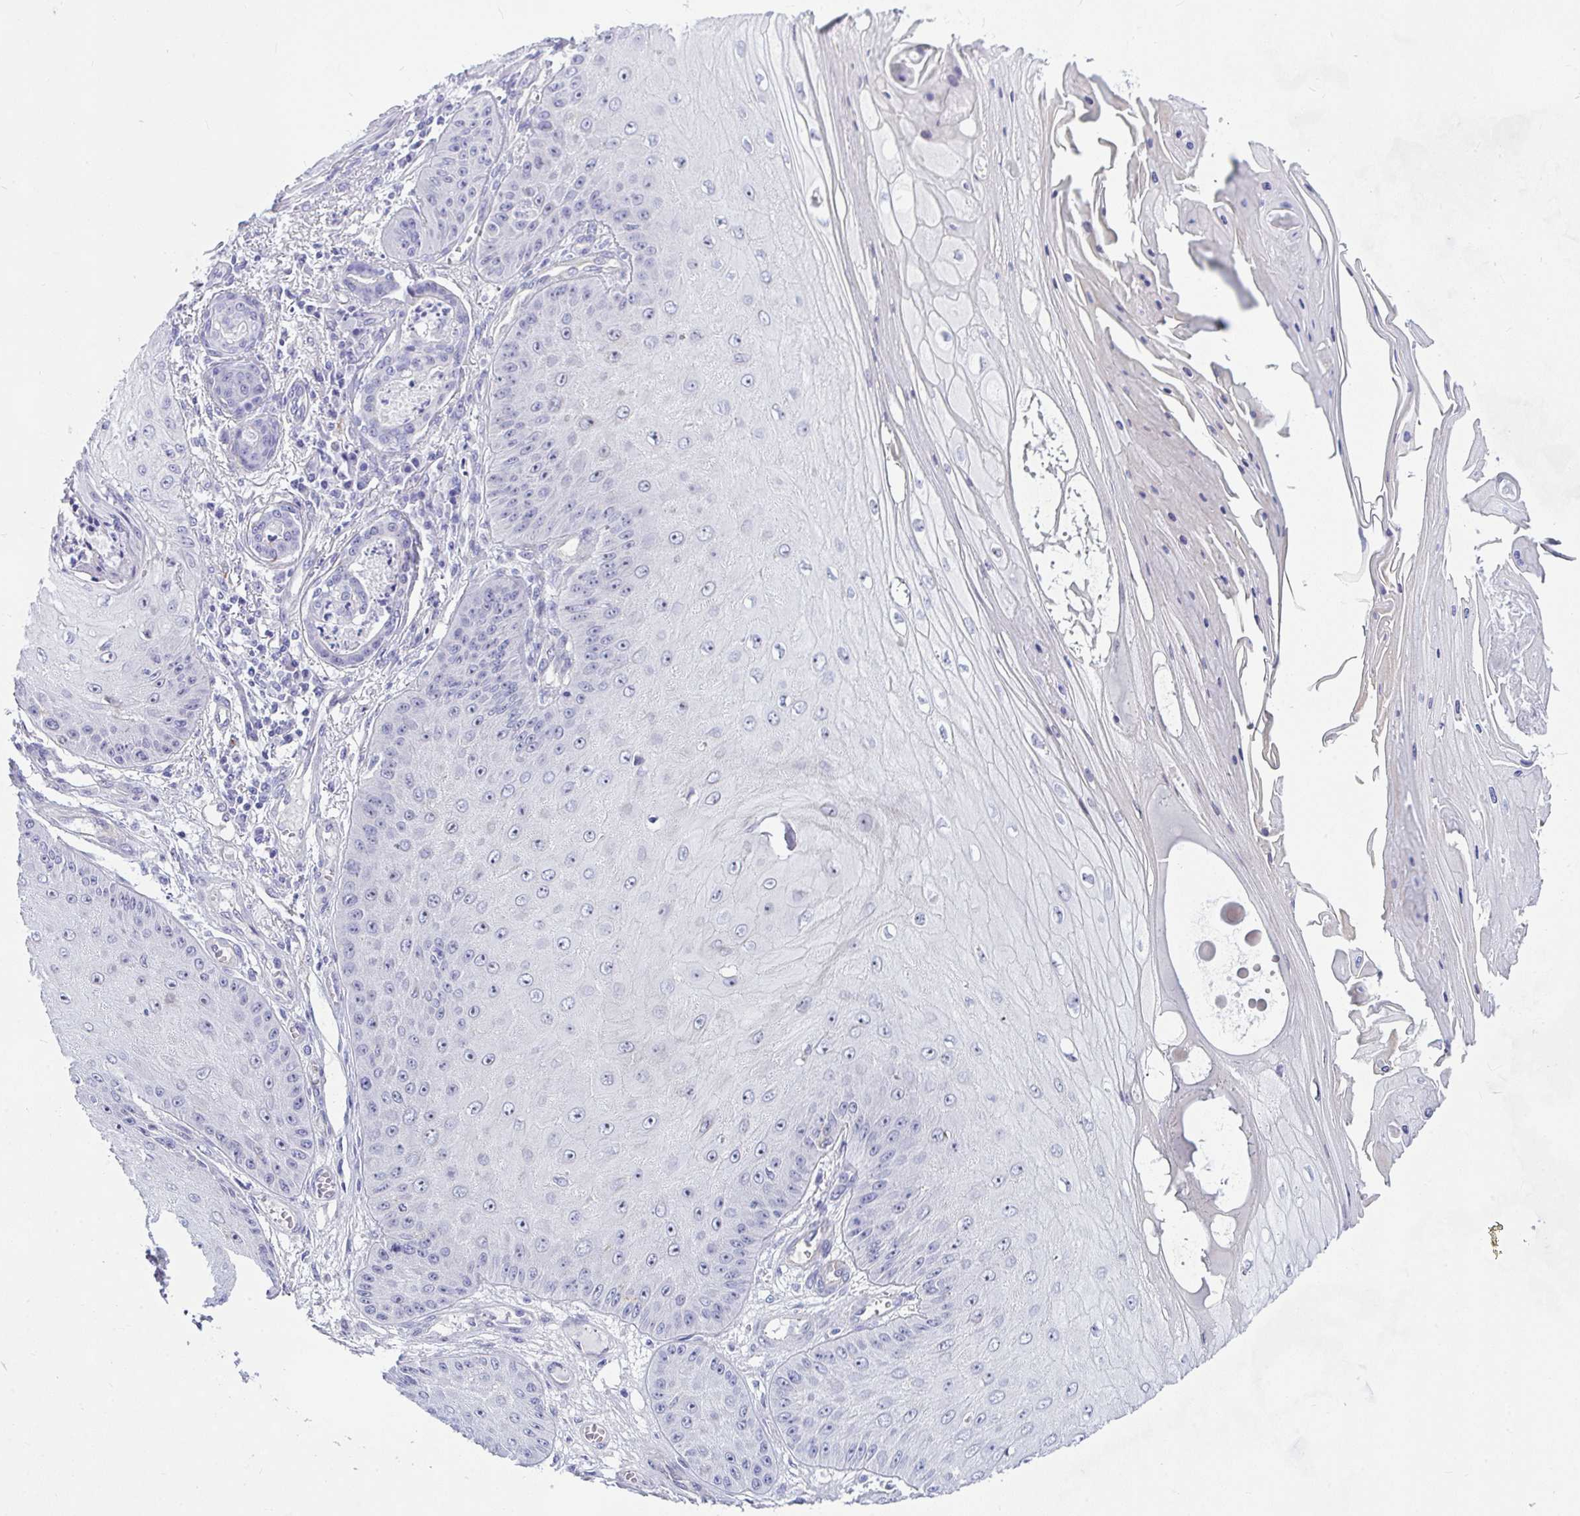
{"staining": {"intensity": "negative", "quantity": "none", "location": "none"}, "tissue": "skin cancer", "cell_type": "Tumor cells", "image_type": "cancer", "snomed": [{"axis": "morphology", "description": "Squamous cell carcinoma, NOS"}, {"axis": "topography", "description": "Skin"}], "caption": "This is an immunohistochemistry (IHC) micrograph of skin cancer. There is no staining in tumor cells.", "gene": "NFXL1", "patient": {"sex": "male", "age": 70}}